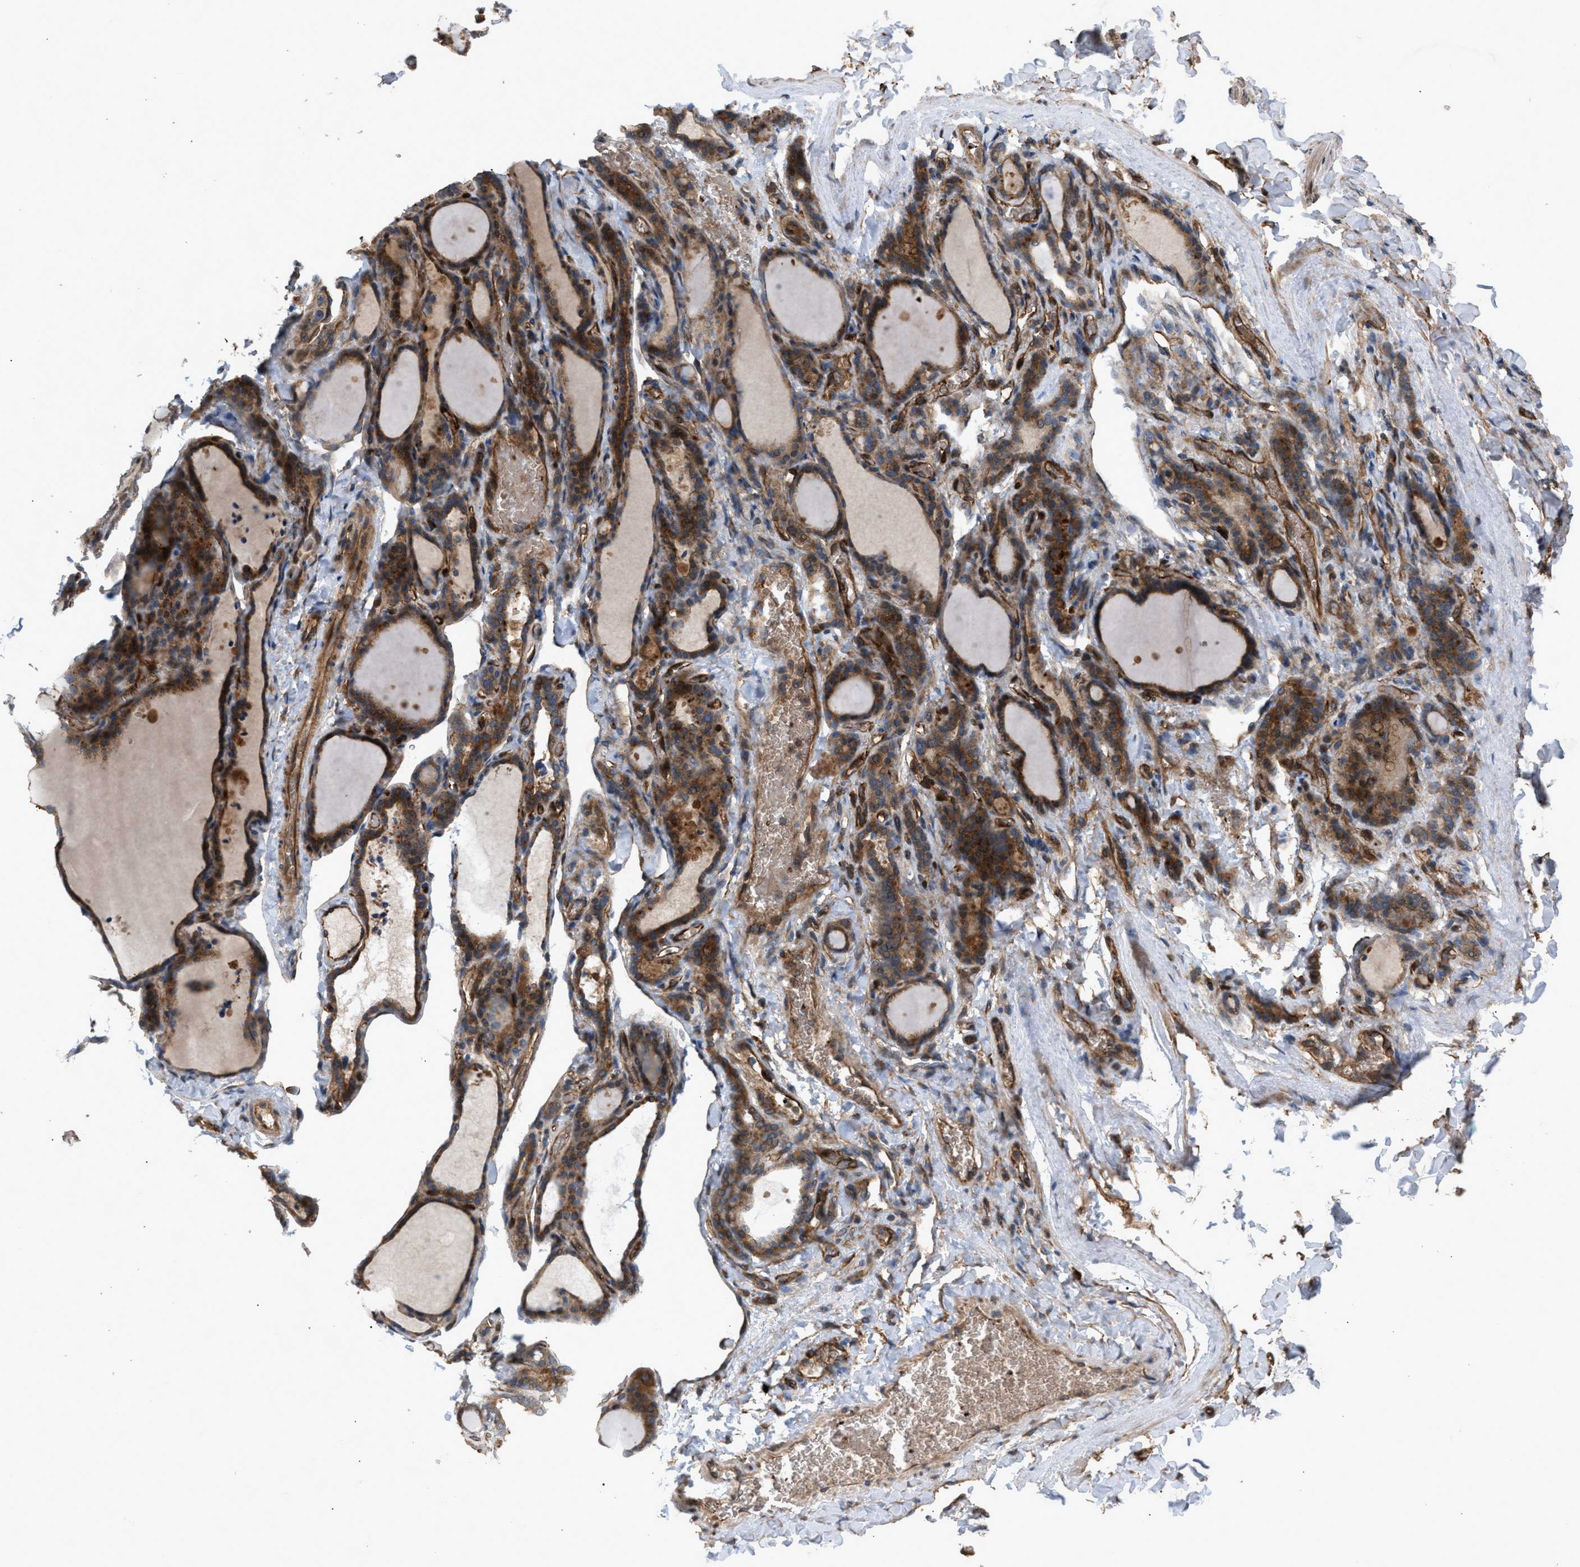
{"staining": {"intensity": "moderate", "quantity": ">75%", "location": "cytoplasmic/membranous"}, "tissue": "thyroid gland", "cell_type": "Glandular cells", "image_type": "normal", "snomed": [{"axis": "morphology", "description": "Normal tissue, NOS"}, {"axis": "topography", "description": "Thyroid gland"}], "caption": "Immunohistochemical staining of benign human thyroid gland exhibits >75% levels of moderate cytoplasmic/membranous protein staining in about >75% of glandular cells. The protein is shown in brown color, while the nuclei are stained blue.", "gene": "GCC1", "patient": {"sex": "female", "age": 28}}